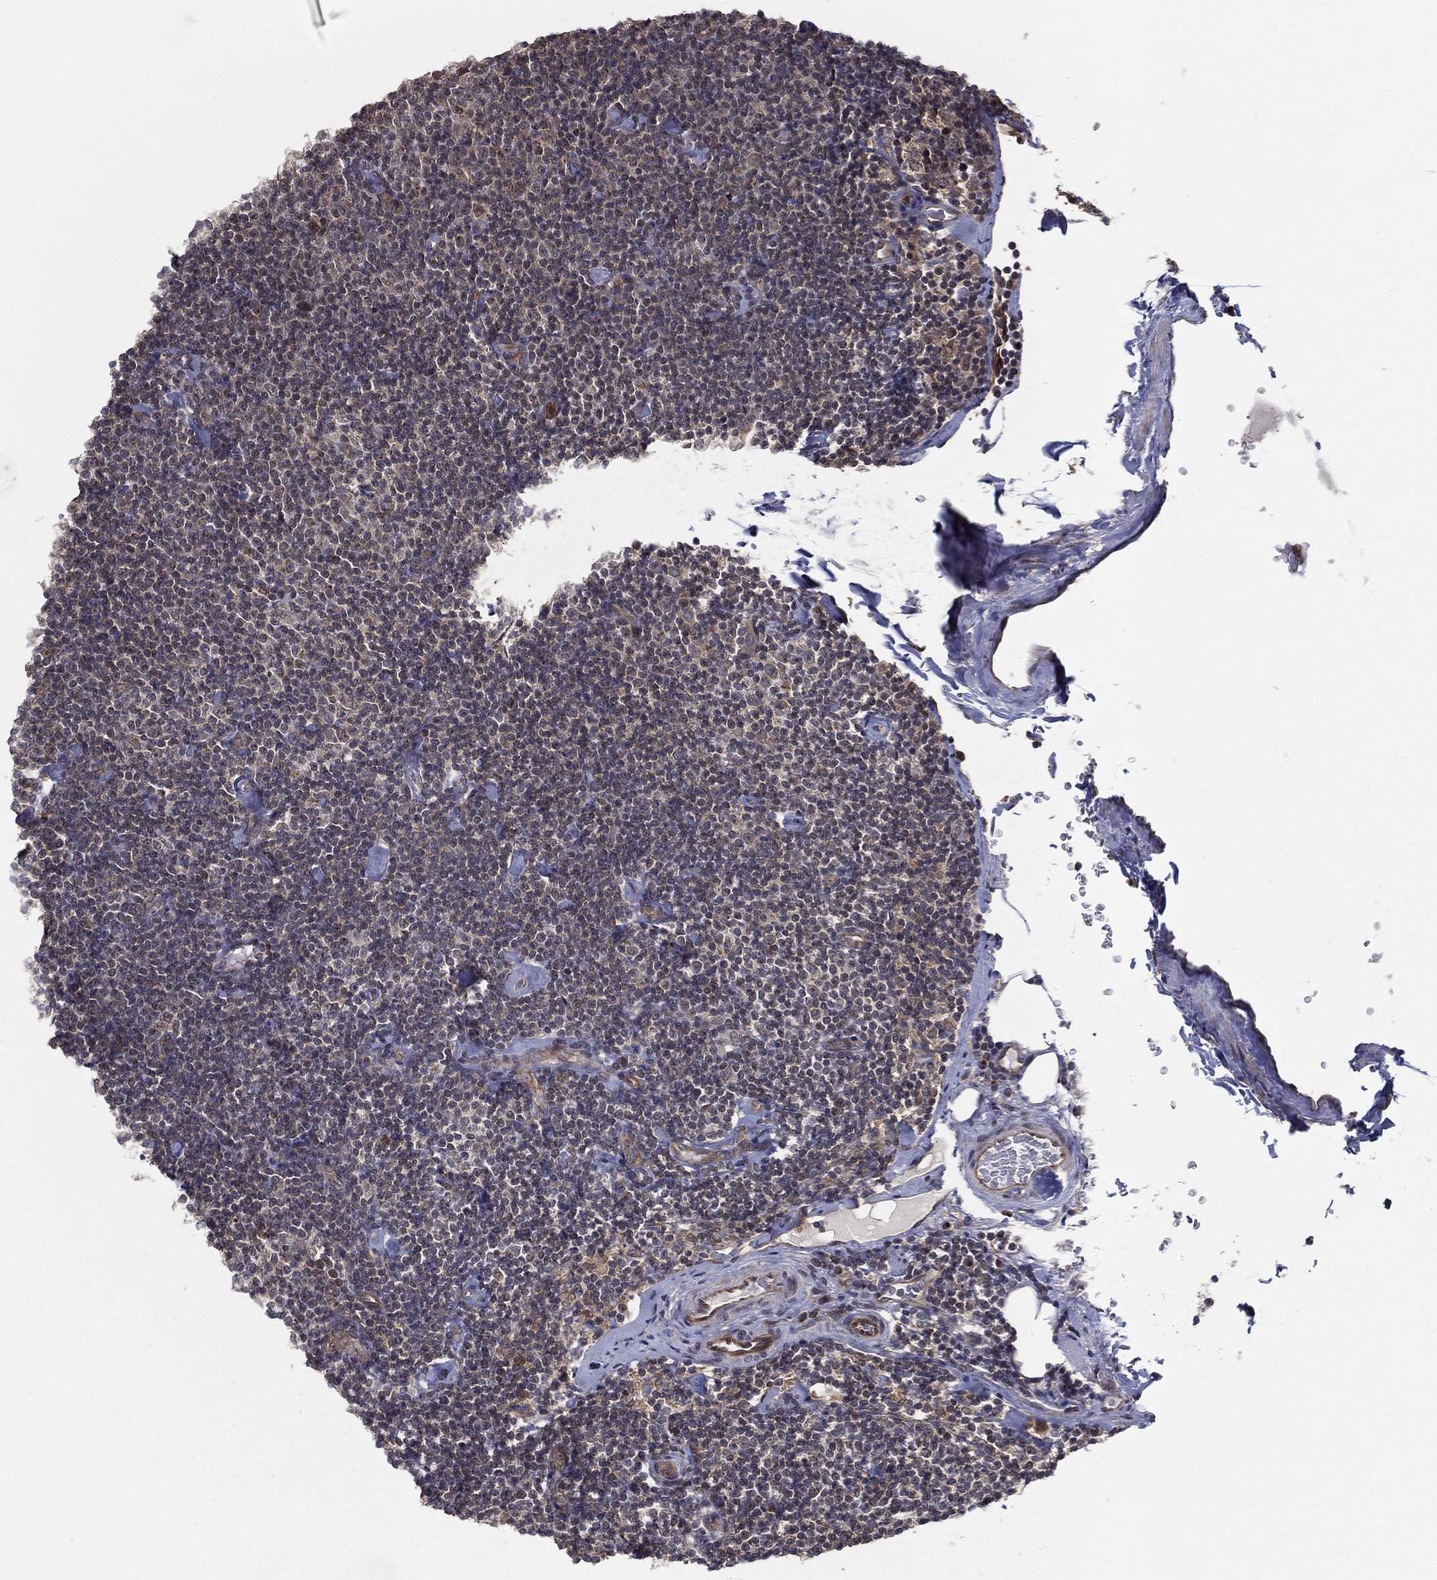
{"staining": {"intensity": "negative", "quantity": "none", "location": "none"}, "tissue": "lymphoma", "cell_type": "Tumor cells", "image_type": "cancer", "snomed": [{"axis": "morphology", "description": "Malignant lymphoma, non-Hodgkin's type, Low grade"}, {"axis": "topography", "description": "Lymph node"}], "caption": "DAB (3,3'-diaminobenzidine) immunohistochemical staining of lymphoma shows no significant staining in tumor cells.", "gene": "UACA", "patient": {"sex": "male", "age": 81}}